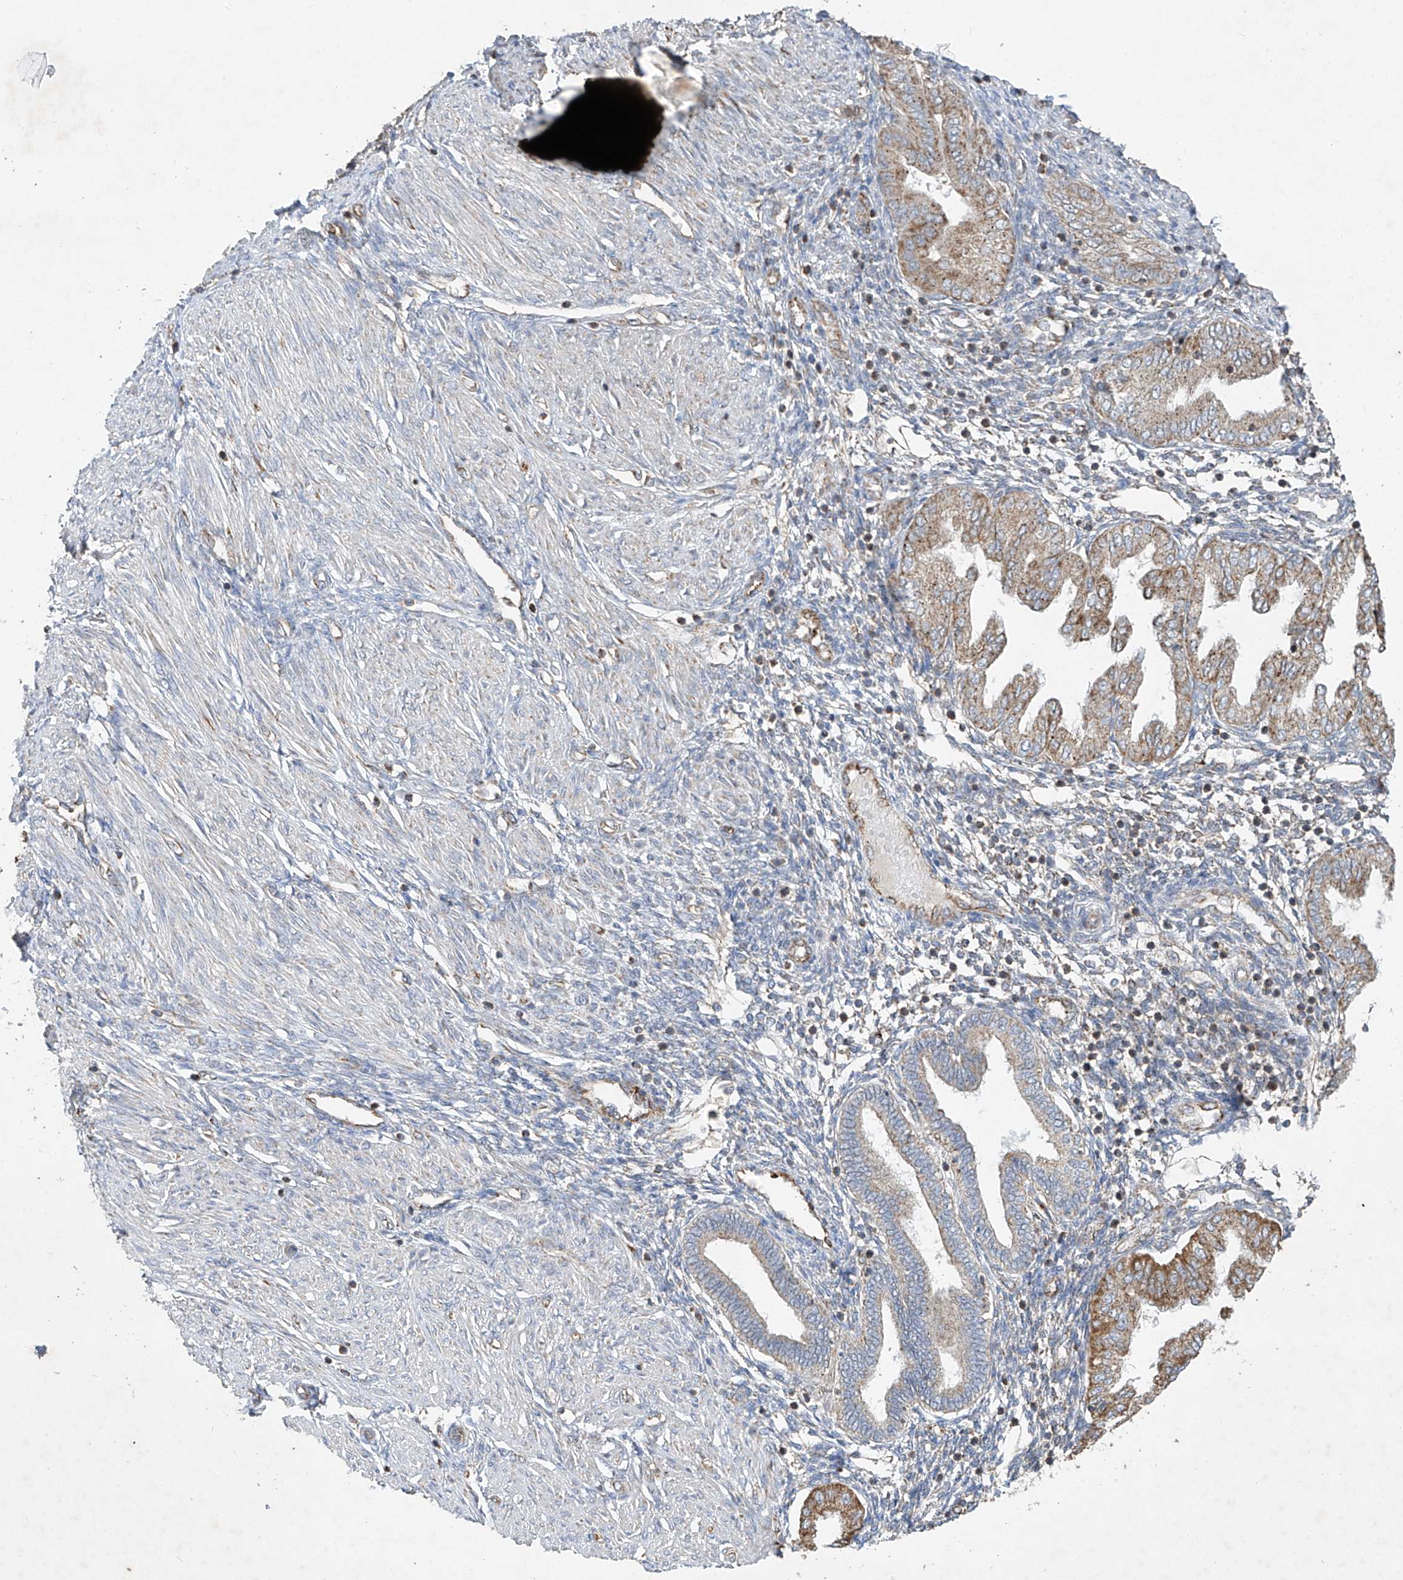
{"staining": {"intensity": "weak", "quantity": "<25%", "location": "cytoplasmic/membranous"}, "tissue": "endometrium", "cell_type": "Cells in endometrial stroma", "image_type": "normal", "snomed": [{"axis": "morphology", "description": "Normal tissue, NOS"}, {"axis": "topography", "description": "Endometrium"}], "caption": "The histopathology image displays no staining of cells in endometrial stroma in benign endometrium. Brightfield microscopy of immunohistochemistry (IHC) stained with DAB (brown) and hematoxylin (blue), captured at high magnification.", "gene": "UQCC1", "patient": {"sex": "female", "age": 53}}